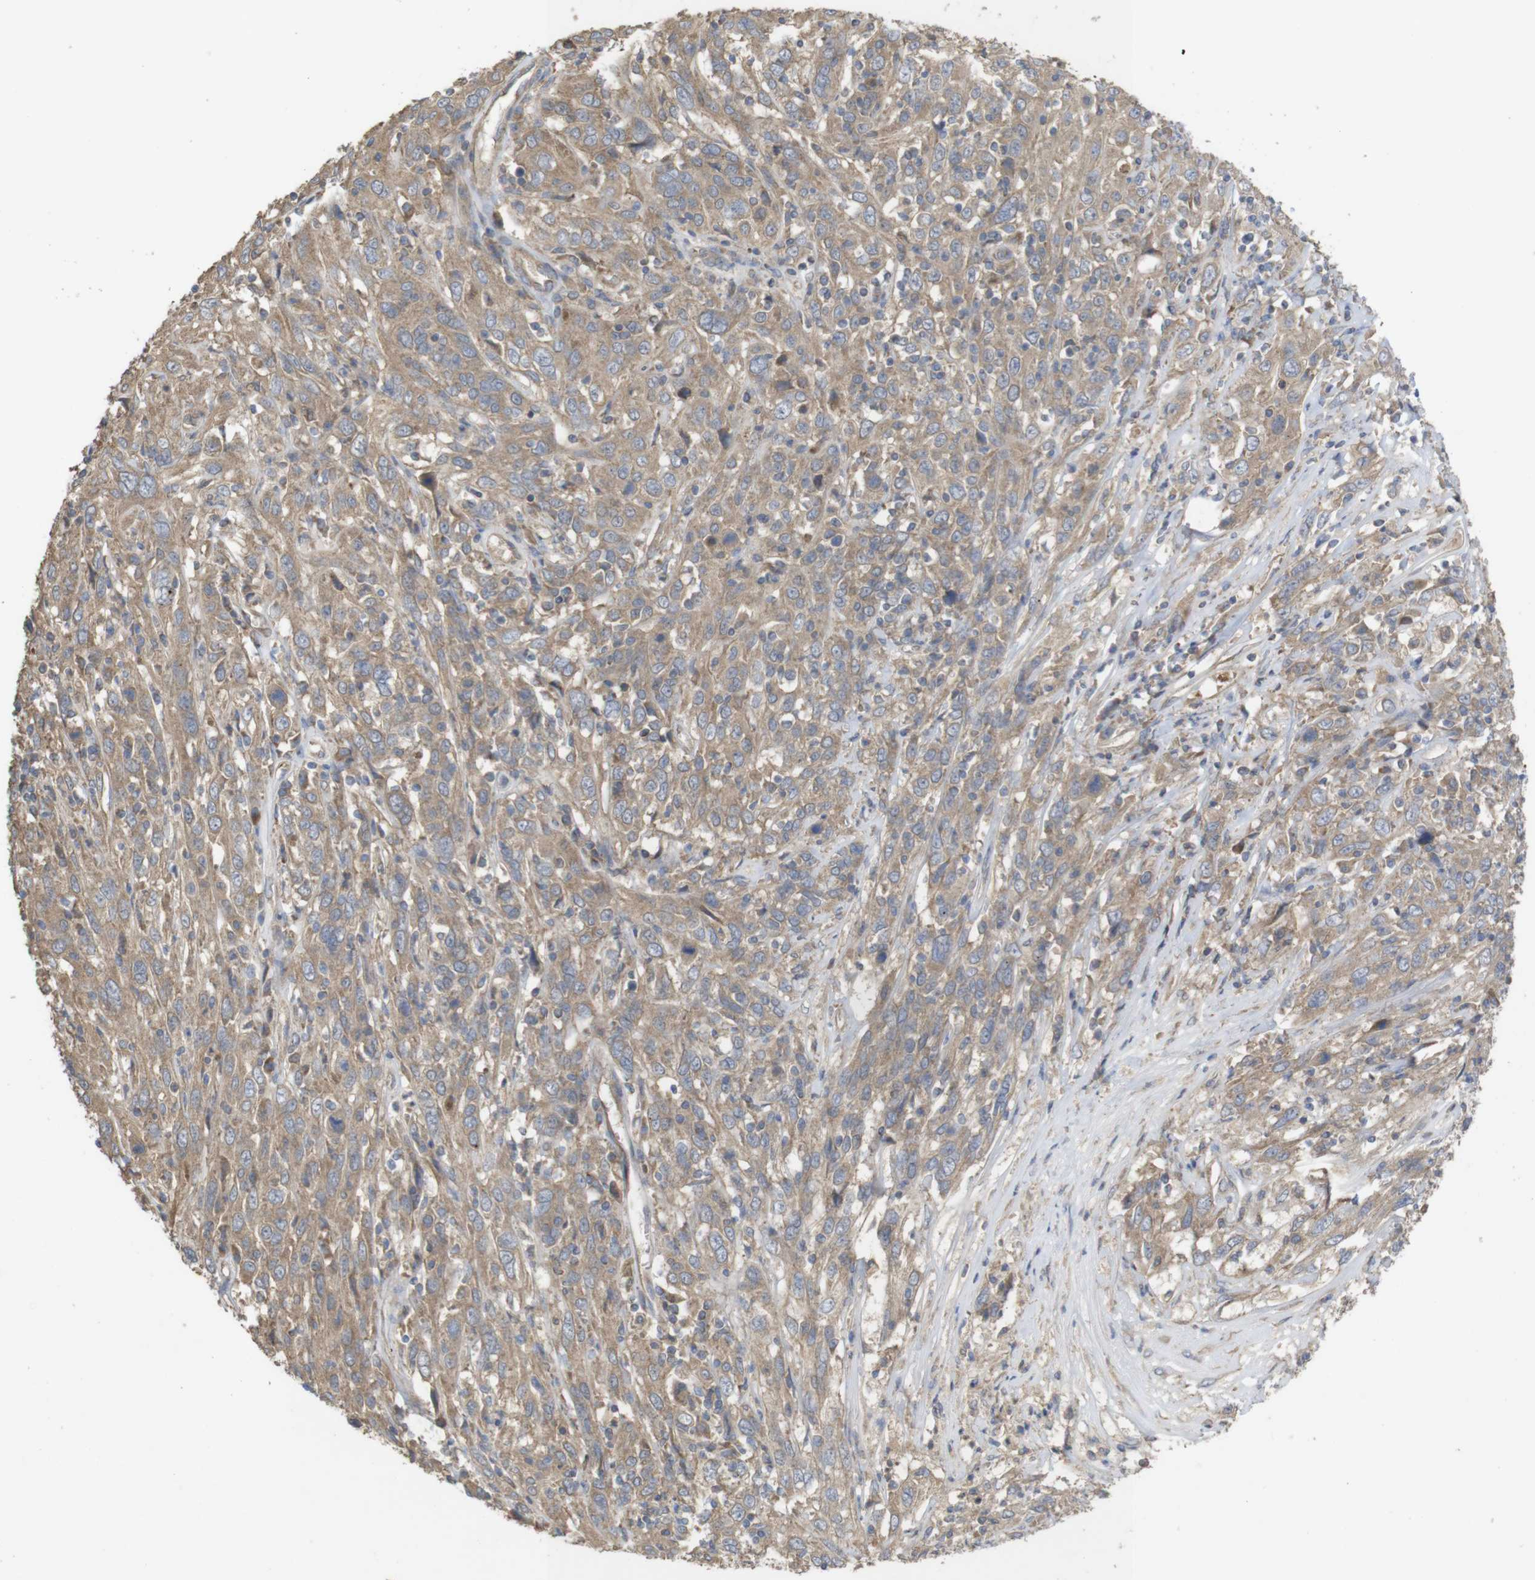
{"staining": {"intensity": "moderate", "quantity": ">75%", "location": "cytoplasmic/membranous"}, "tissue": "cervical cancer", "cell_type": "Tumor cells", "image_type": "cancer", "snomed": [{"axis": "morphology", "description": "Squamous cell carcinoma, NOS"}, {"axis": "topography", "description": "Cervix"}], "caption": "A brown stain highlights moderate cytoplasmic/membranous positivity of a protein in squamous cell carcinoma (cervical) tumor cells.", "gene": "KCNS3", "patient": {"sex": "female", "age": 46}}